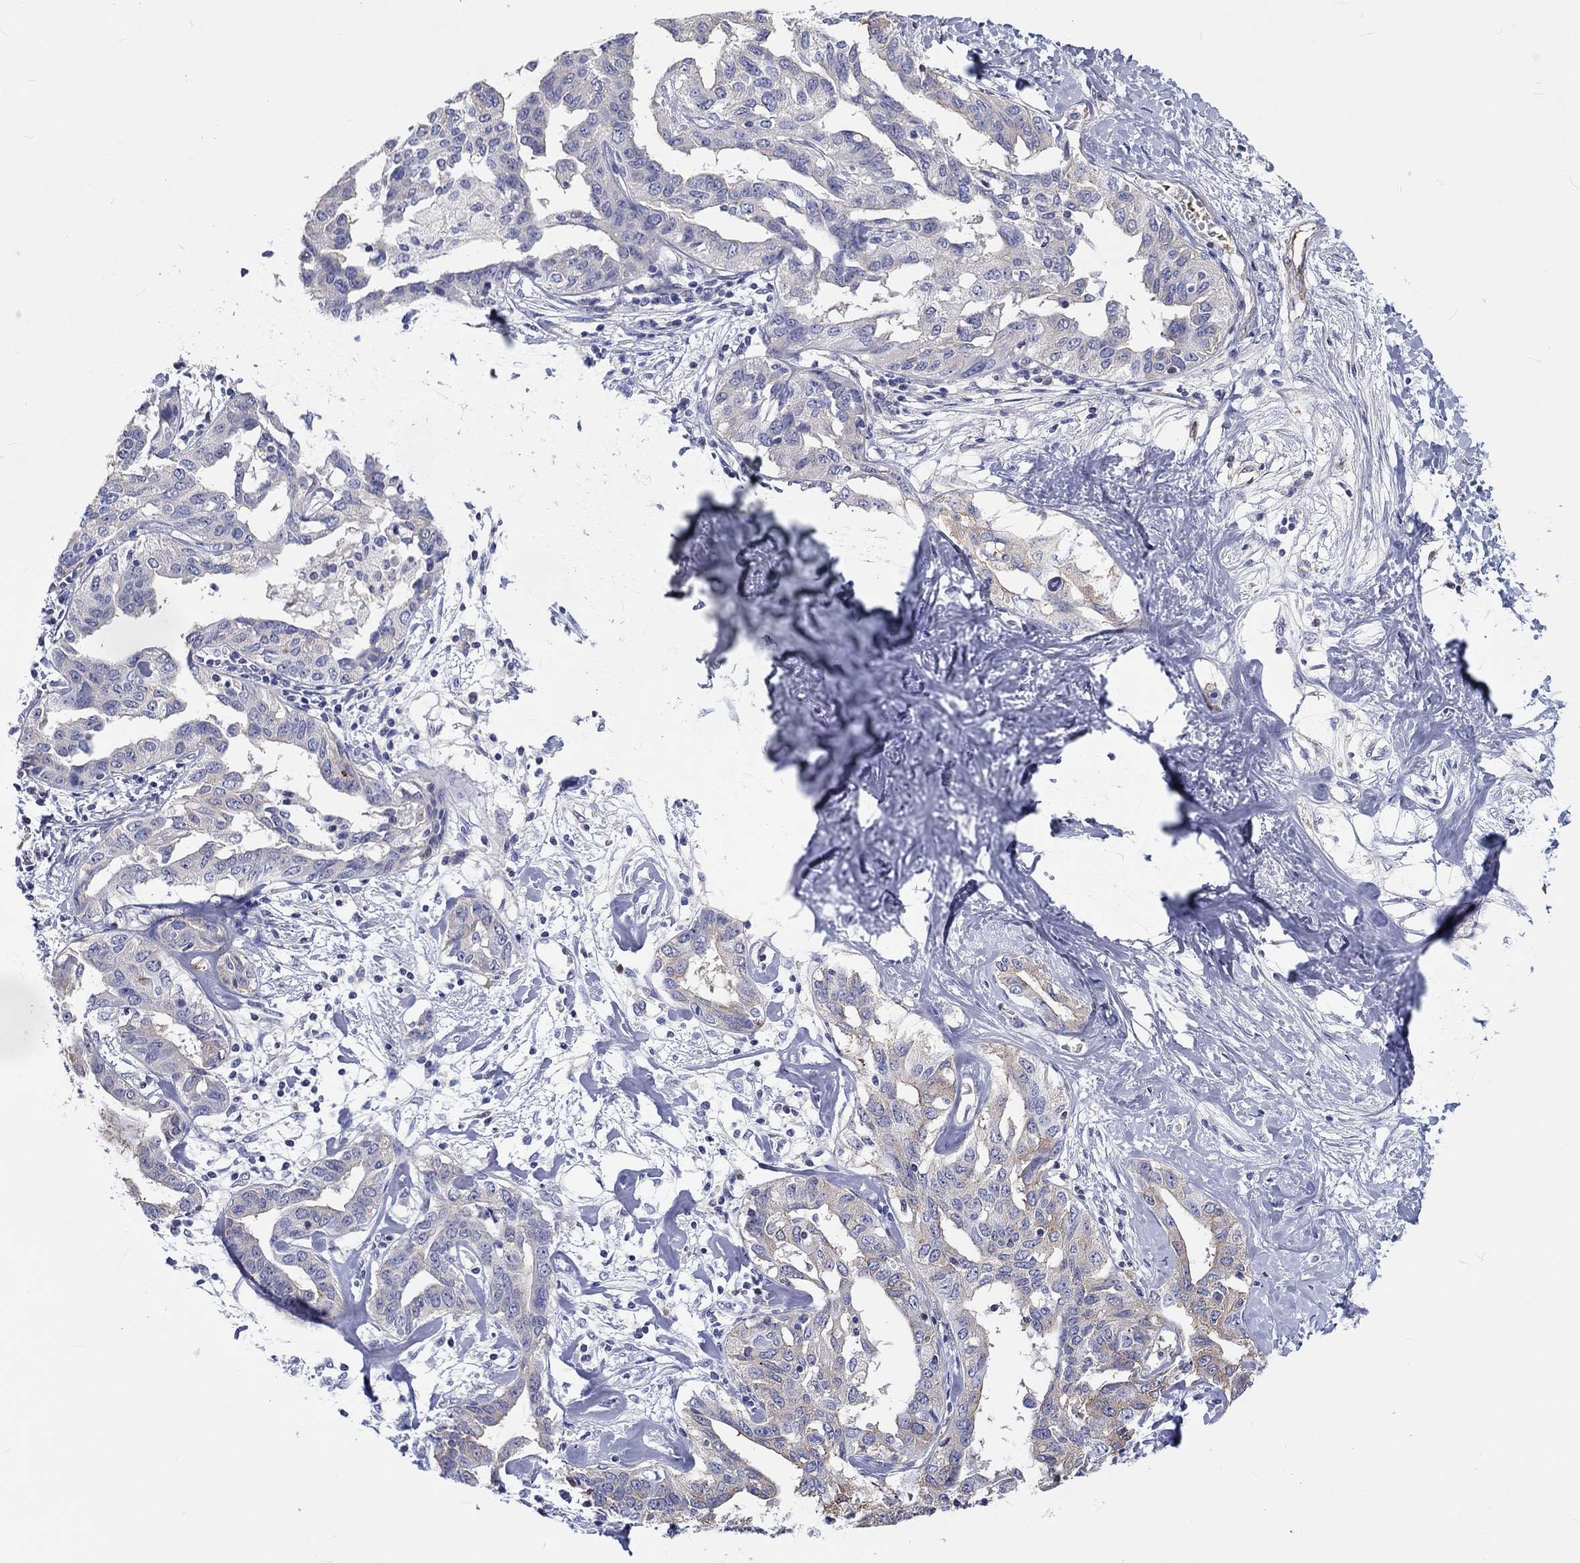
{"staining": {"intensity": "weak", "quantity": "<25%", "location": "cytoplasmic/membranous"}, "tissue": "liver cancer", "cell_type": "Tumor cells", "image_type": "cancer", "snomed": [{"axis": "morphology", "description": "Cholangiocarcinoma"}, {"axis": "topography", "description": "Liver"}], "caption": "This is a photomicrograph of immunohistochemistry (IHC) staining of liver cancer (cholangiocarcinoma), which shows no staining in tumor cells. Brightfield microscopy of immunohistochemistry (IHC) stained with DAB (brown) and hematoxylin (blue), captured at high magnification.", "gene": "CDY2B", "patient": {"sex": "male", "age": 59}}